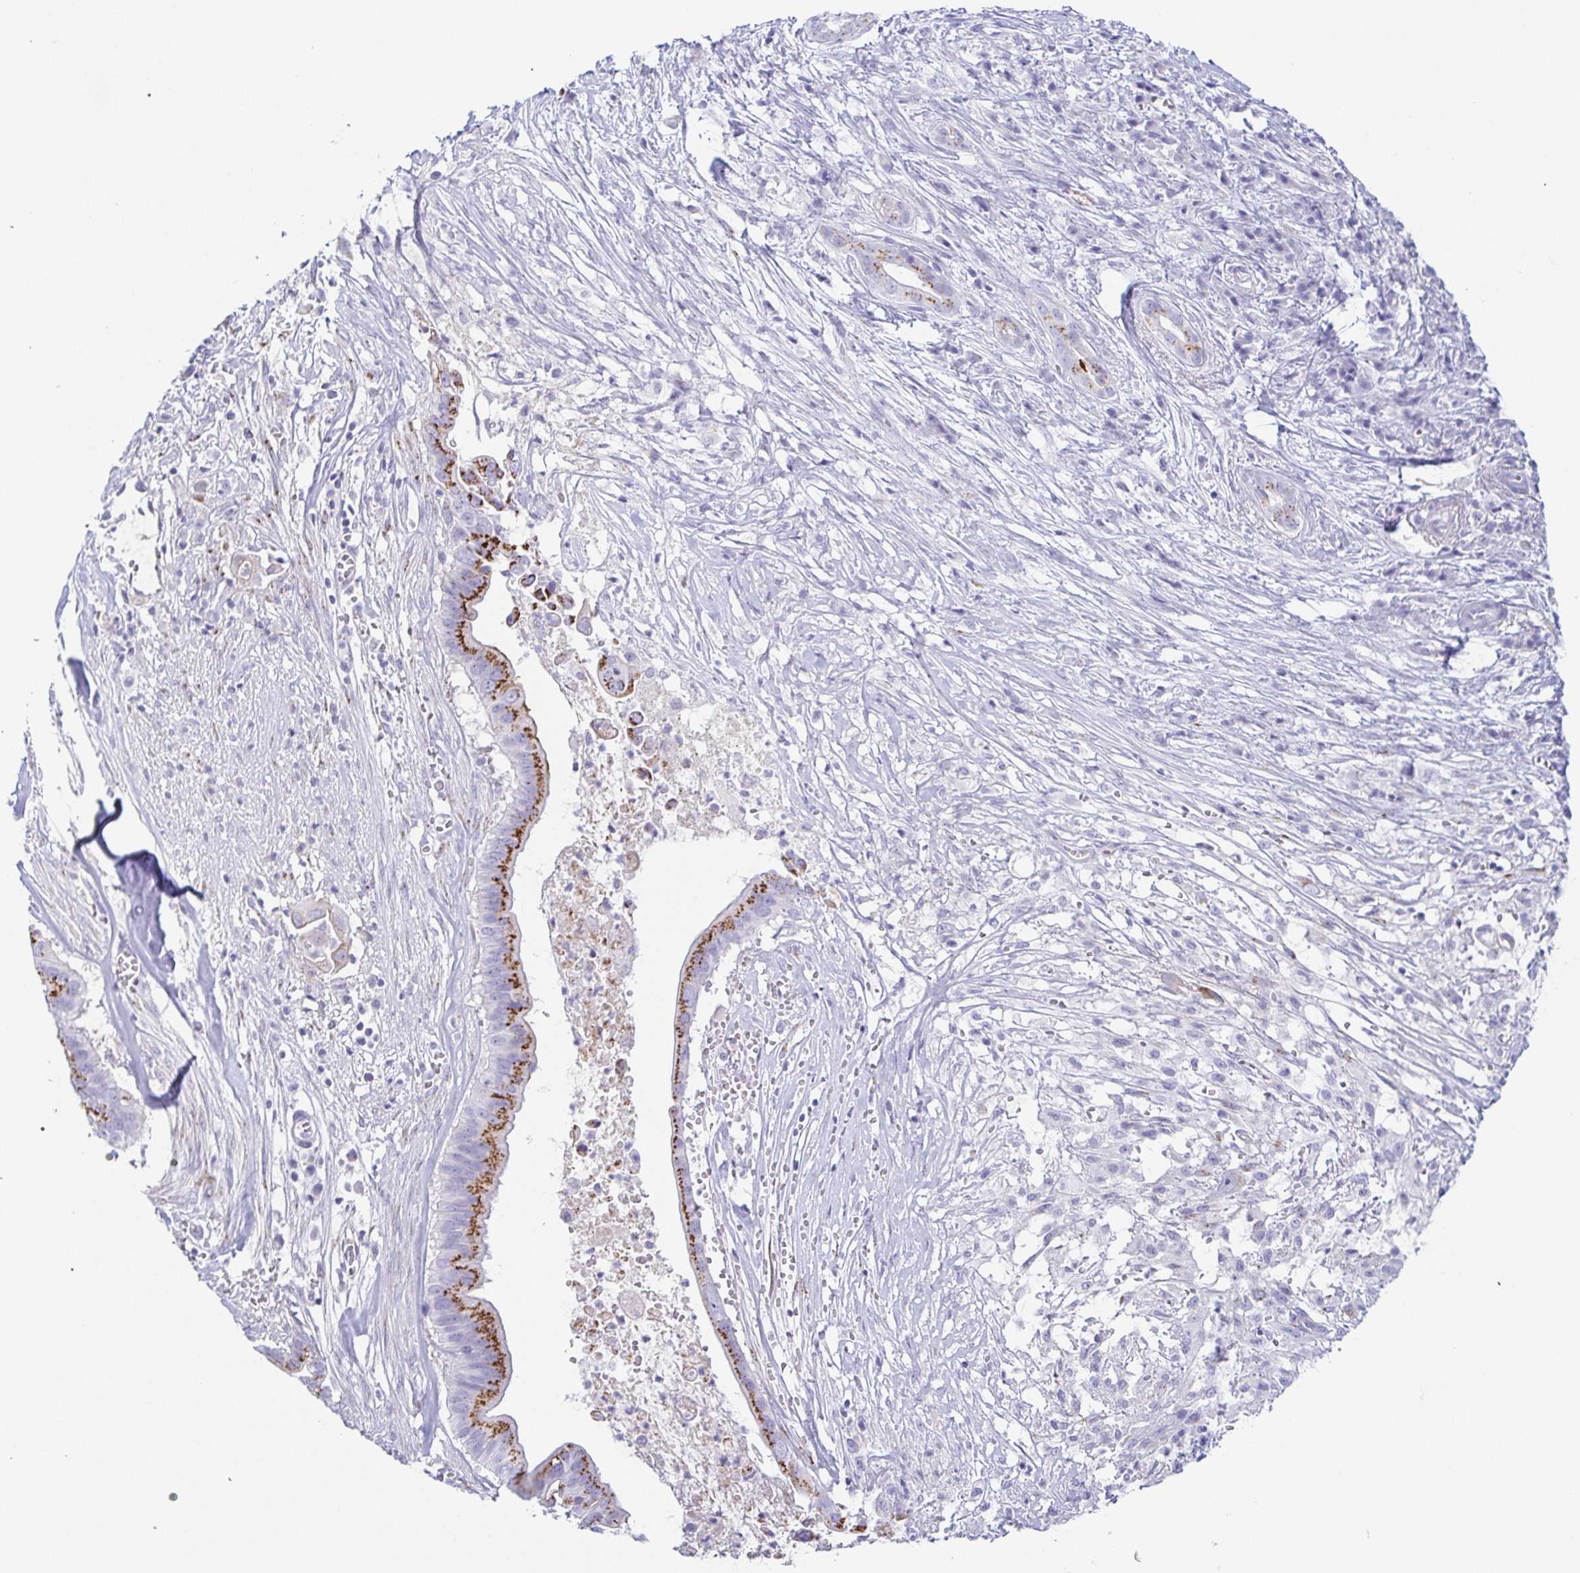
{"staining": {"intensity": "moderate", "quantity": ">75%", "location": "cytoplasmic/membranous"}, "tissue": "pancreatic cancer", "cell_type": "Tumor cells", "image_type": "cancer", "snomed": [{"axis": "morphology", "description": "Adenocarcinoma, NOS"}, {"axis": "topography", "description": "Pancreas"}], "caption": "Adenocarcinoma (pancreatic) was stained to show a protein in brown. There is medium levels of moderate cytoplasmic/membranous positivity in about >75% of tumor cells. (DAB IHC, brown staining for protein, blue staining for nuclei).", "gene": "LDLRAD1", "patient": {"sex": "male", "age": 61}}